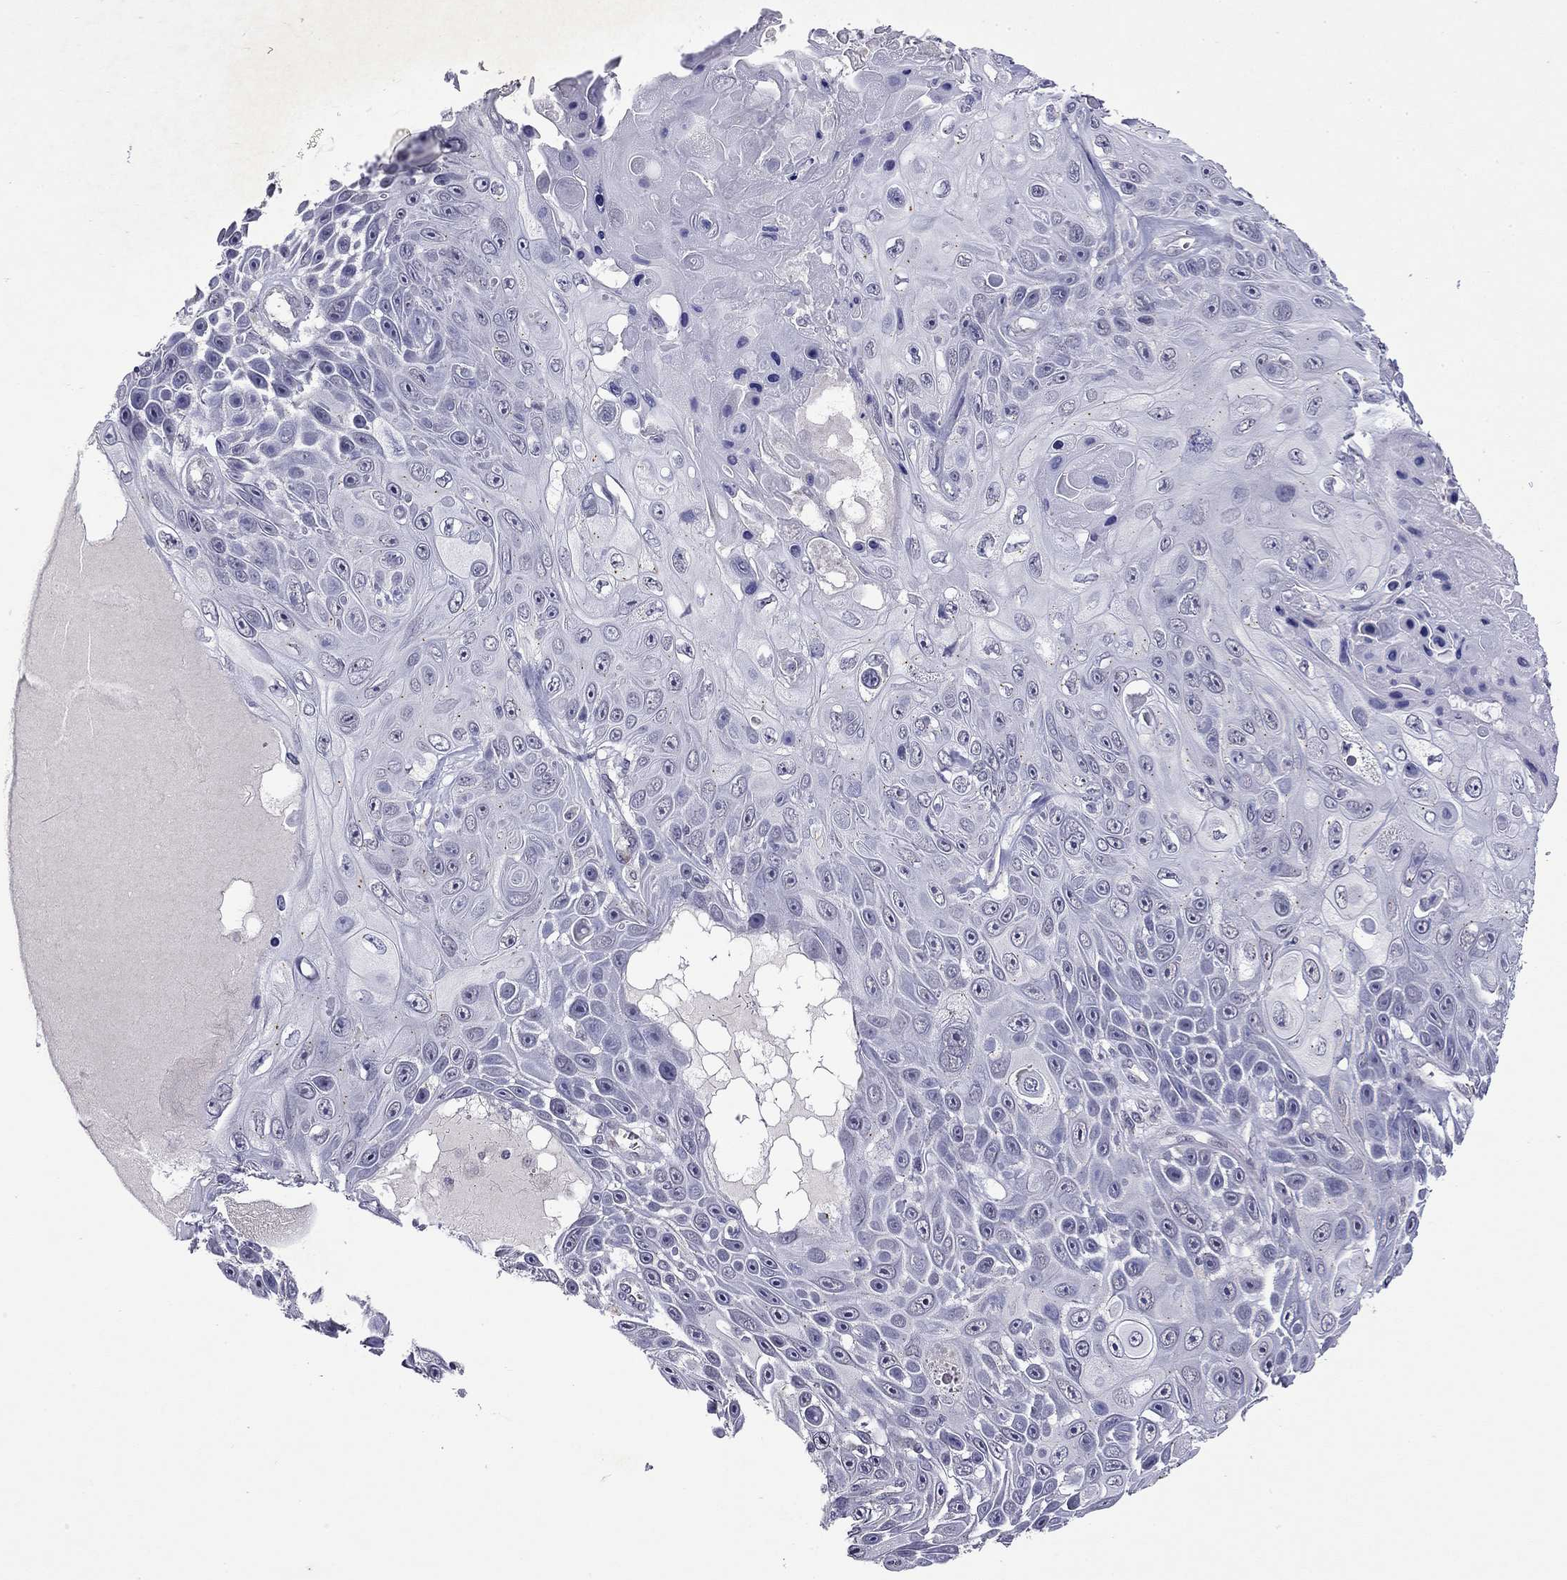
{"staining": {"intensity": "negative", "quantity": "none", "location": "none"}, "tissue": "skin cancer", "cell_type": "Tumor cells", "image_type": "cancer", "snomed": [{"axis": "morphology", "description": "Squamous cell carcinoma, NOS"}, {"axis": "topography", "description": "Skin"}], "caption": "Immunohistochemistry (IHC) of human skin cancer exhibits no positivity in tumor cells.", "gene": "WNK3", "patient": {"sex": "male", "age": 82}}